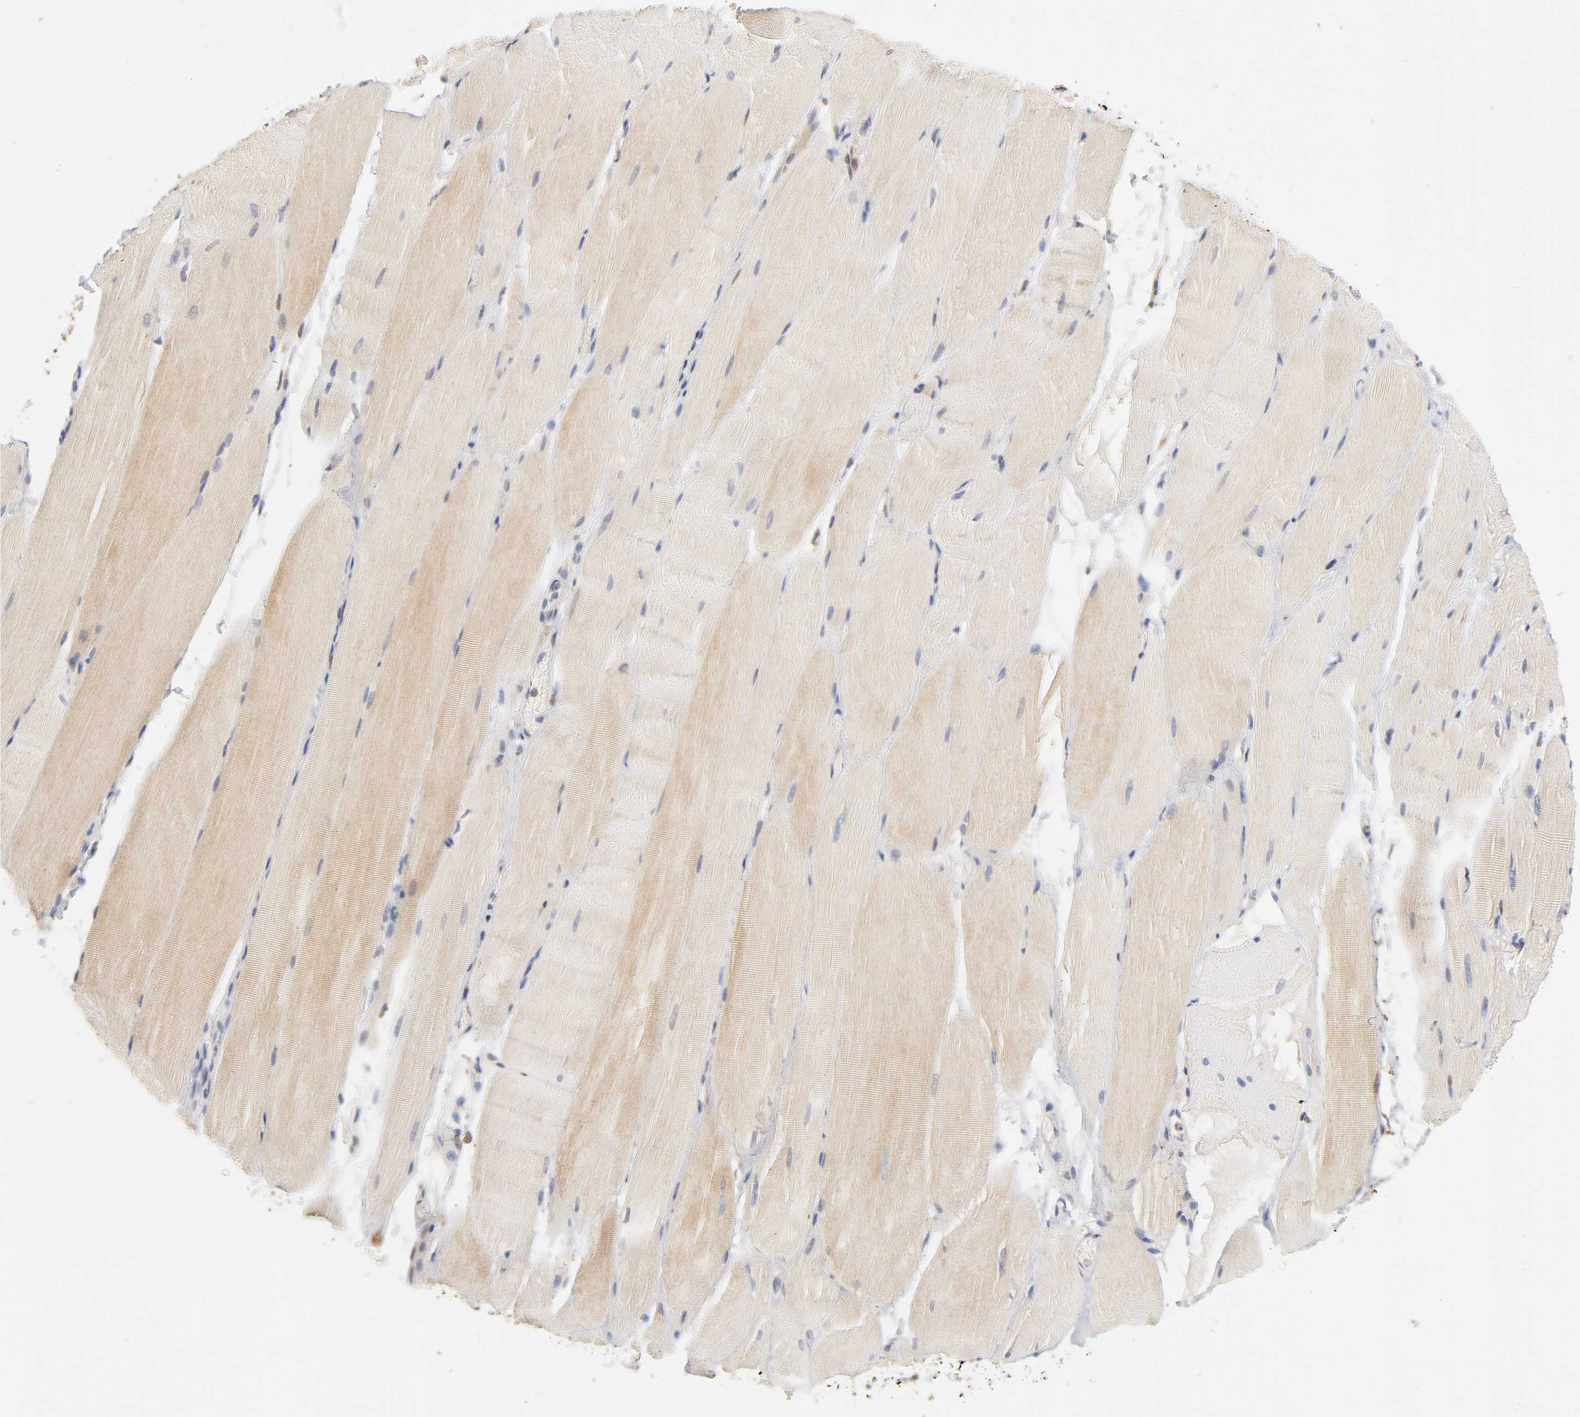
{"staining": {"intensity": "moderate", "quantity": ">75%", "location": "cytoplasmic/membranous"}, "tissue": "skeletal muscle", "cell_type": "Myocytes", "image_type": "normal", "snomed": [{"axis": "morphology", "description": "Normal tissue, NOS"}, {"axis": "topography", "description": "Skeletal muscle"}, {"axis": "topography", "description": "Parathyroid gland"}], "caption": "Human skeletal muscle stained with a brown dye demonstrates moderate cytoplasmic/membranous positive positivity in approximately >75% of myocytes.", "gene": "ISG15", "patient": {"sex": "female", "age": 37}}